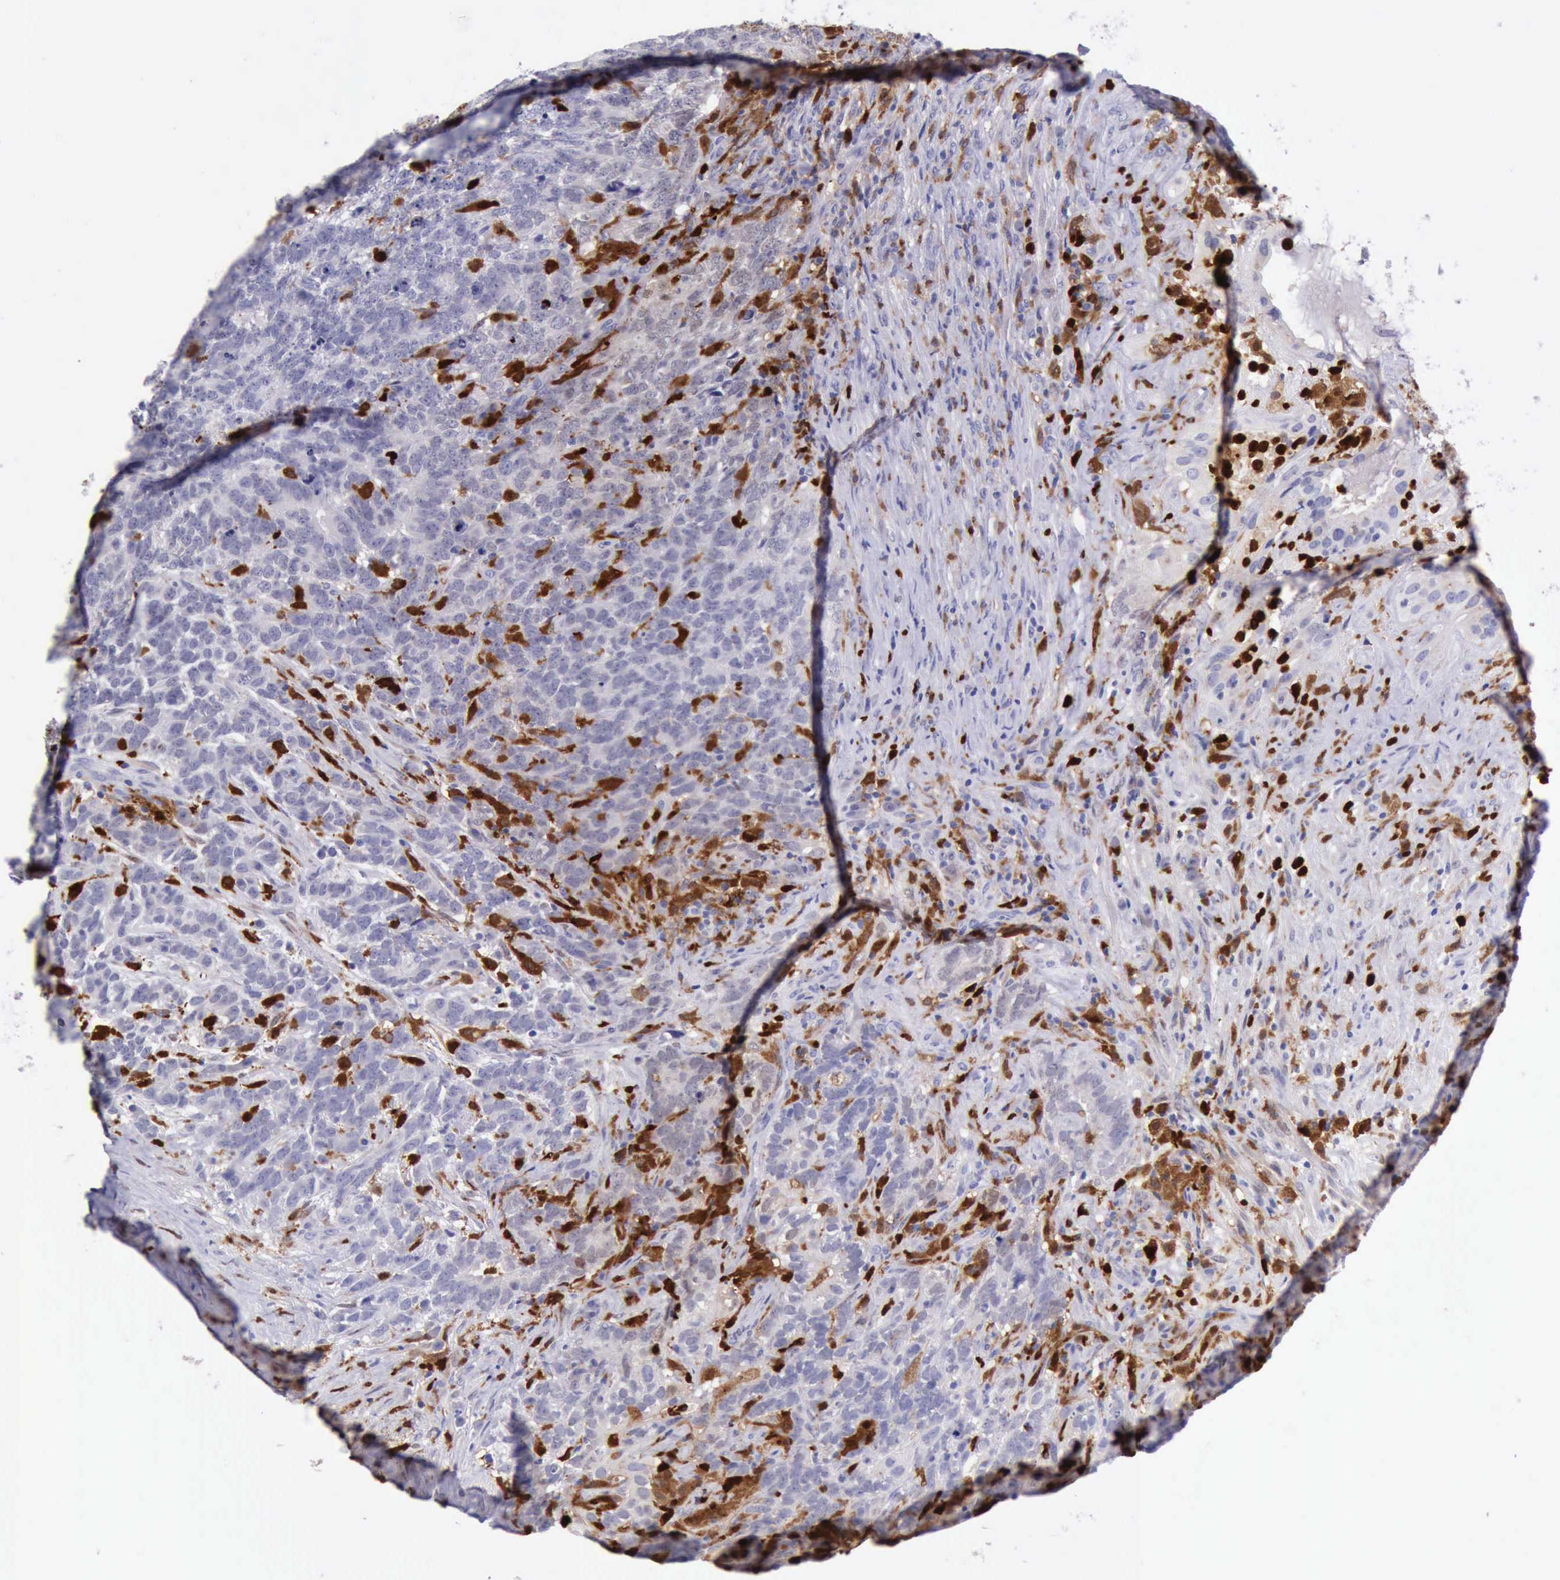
{"staining": {"intensity": "strong", "quantity": "<25%", "location": "cytoplasmic/membranous"}, "tissue": "testis cancer", "cell_type": "Tumor cells", "image_type": "cancer", "snomed": [{"axis": "morphology", "description": "Carcinoma, Embryonal, NOS"}, {"axis": "topography", "description": "Testis"}], "caption": "Tumor cells reveal medium levels of strong cytoplasmic/membranous expression in approximately <25% of cells in embryonal carcinoma (testis). The protein is stained brown, and the nuclei are stained in blue (DAB IHC with brightfield microscopy, high magnification).", "gene": "CSTA", "patient": {"sex": "male", "age": 26}}